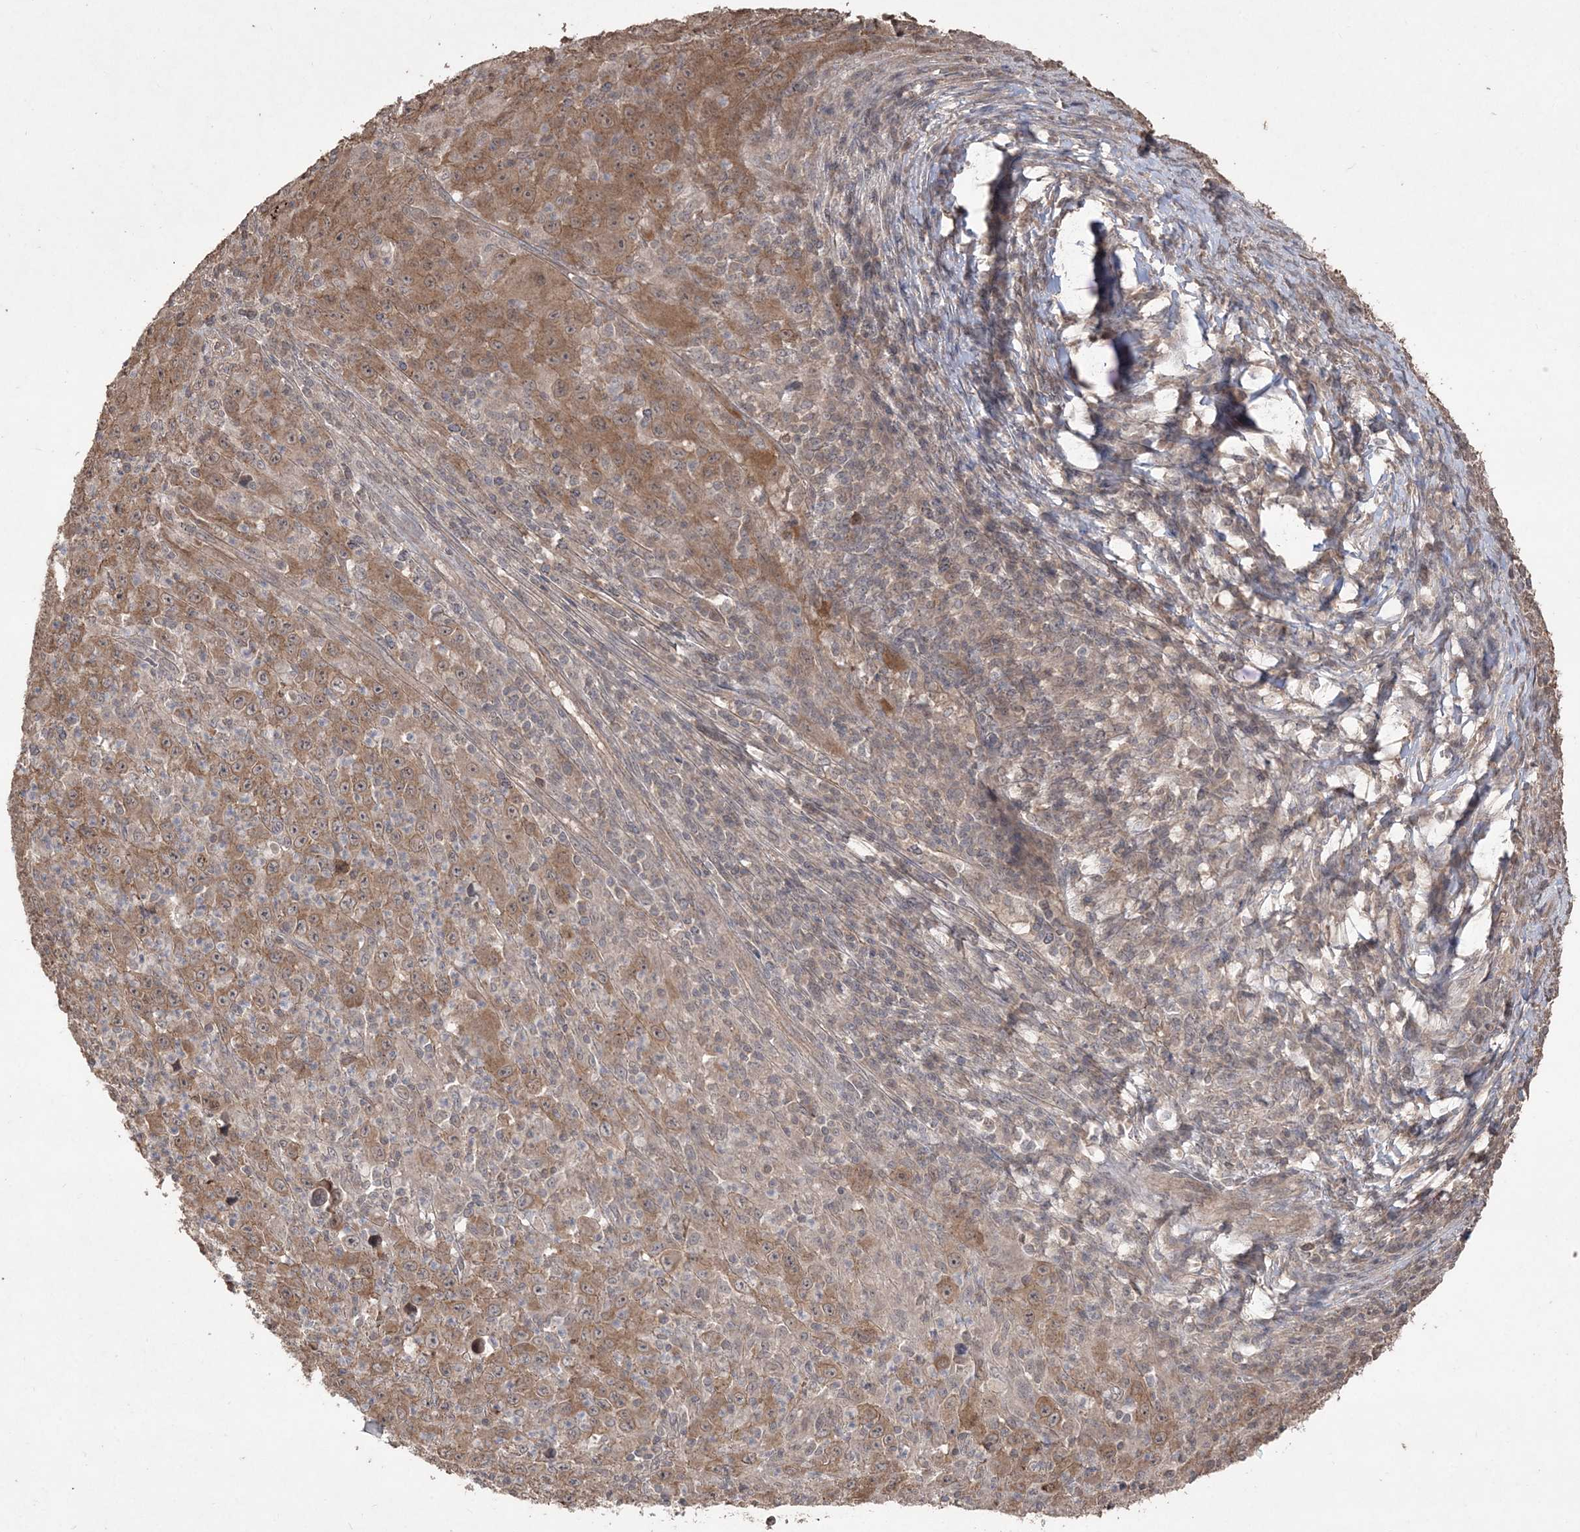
{"staining": {"intensity": "moderate", "quantity": ">75%", "location": "cytoplasmic/membranous"}, "tissue": "melanoma", "cell_type": "Tumor cells", "image_type": "cancer", "snomed": [{"axis": "morphology", "description": "Malignant melanoma, Metastatic site"}, {"axis": "topography", "description": "Skin"}], "caption": "High-power microscopy captured an IHC image of melanoma, revealing moderate cytoplasmic/membranous staining in about >75% of tumor cells.", "gene": "EHHADH", "patient": {"sex": "female", "age": 56}}